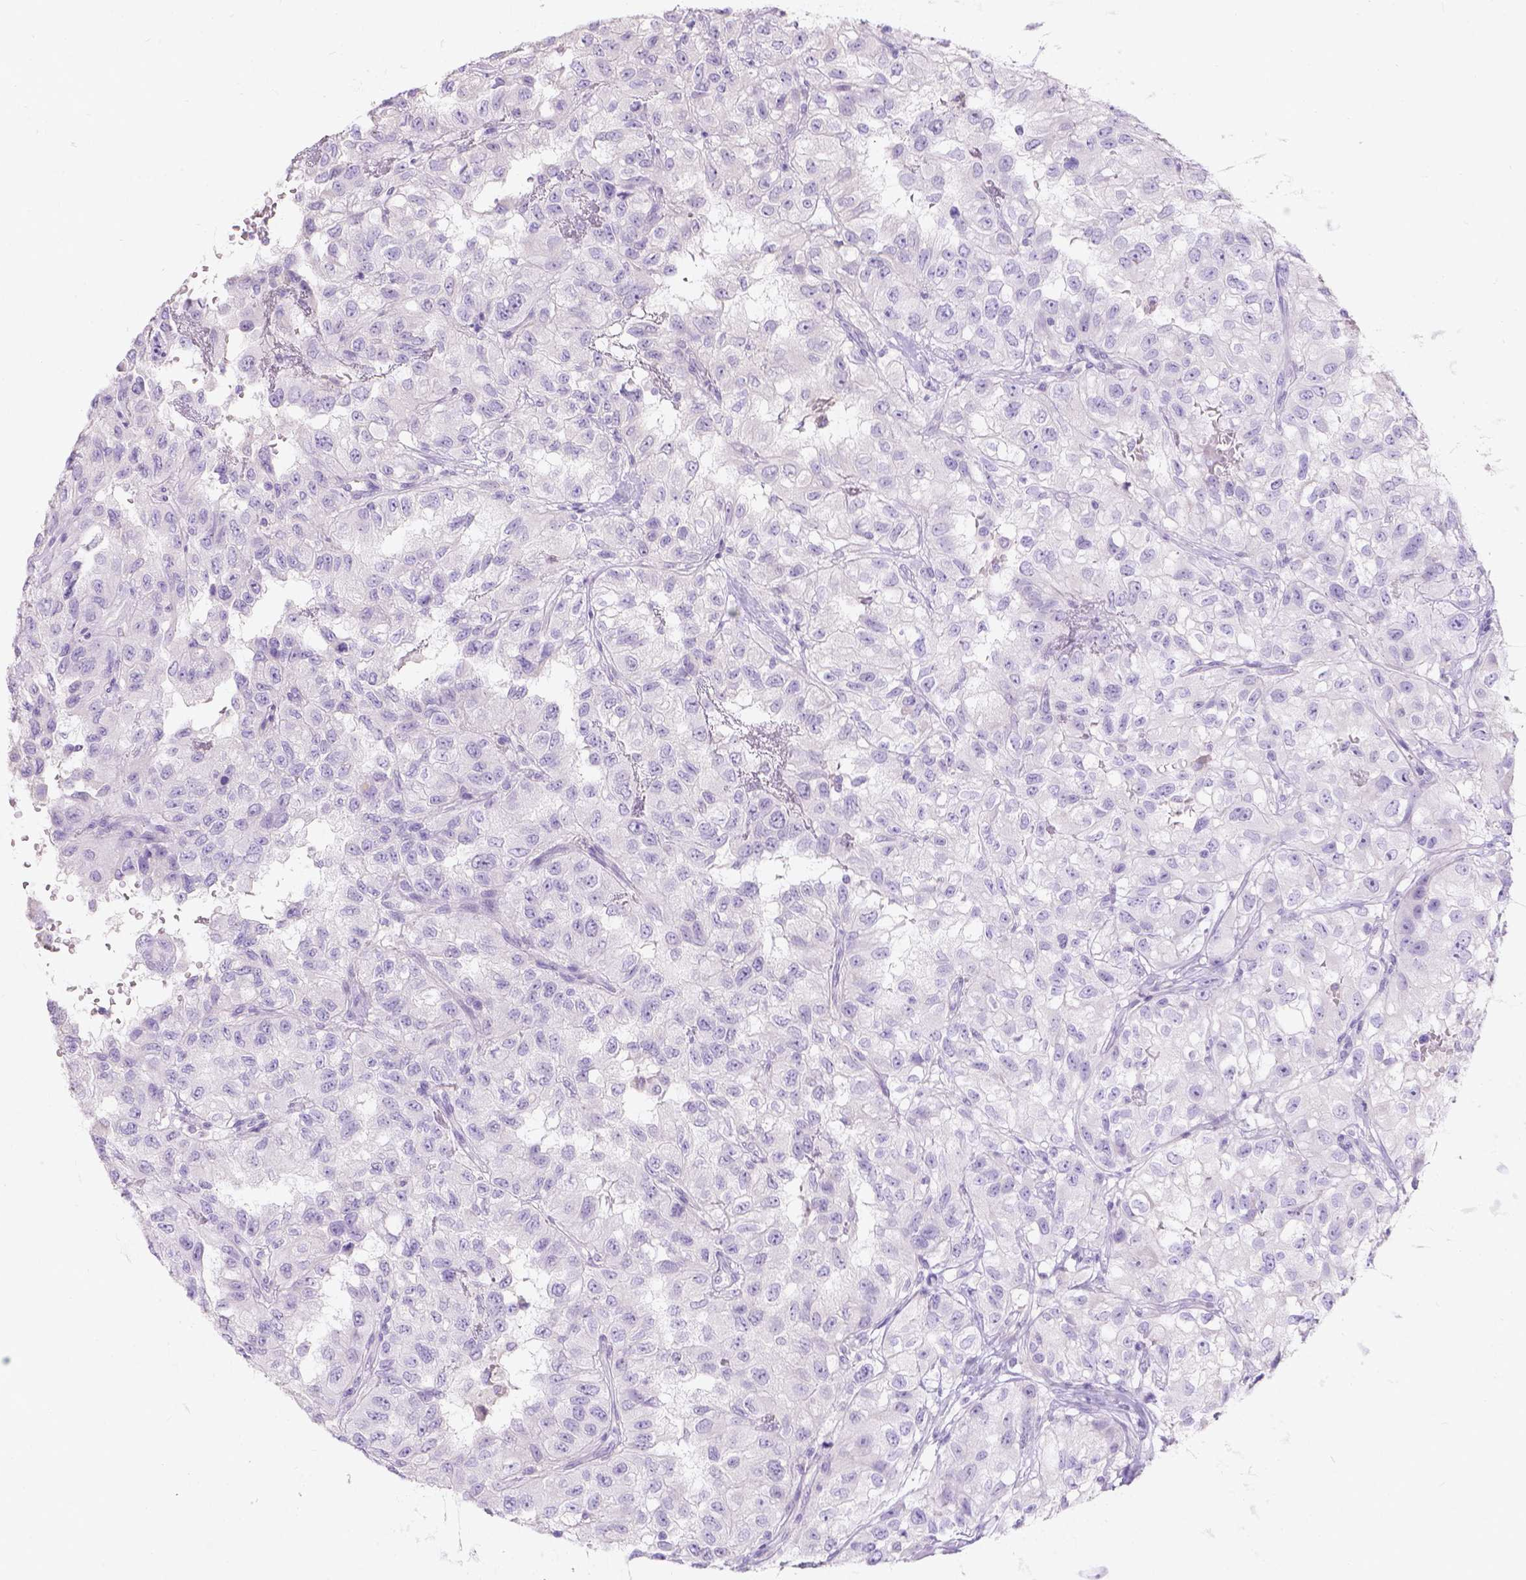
{"staining": {"intensity": "negative", "quantity": "none", "location": "none"}, "tissue": "renal cancer", "cell_type": "Tumor cells", "image_type": "cancer", "snomed": [{"axis": "morphology", "description": "Adenocarcinoma, NOS"}, {"axis": "topography", "description": "Kidney"}], "caption": "DAB immunohistochemical staining of human renal cancer (adenocarcinoma) reveals no significant staining in tumor cells.", "gene": "GAL3ST2", "patient": {"sex": "male", "age": 64}}